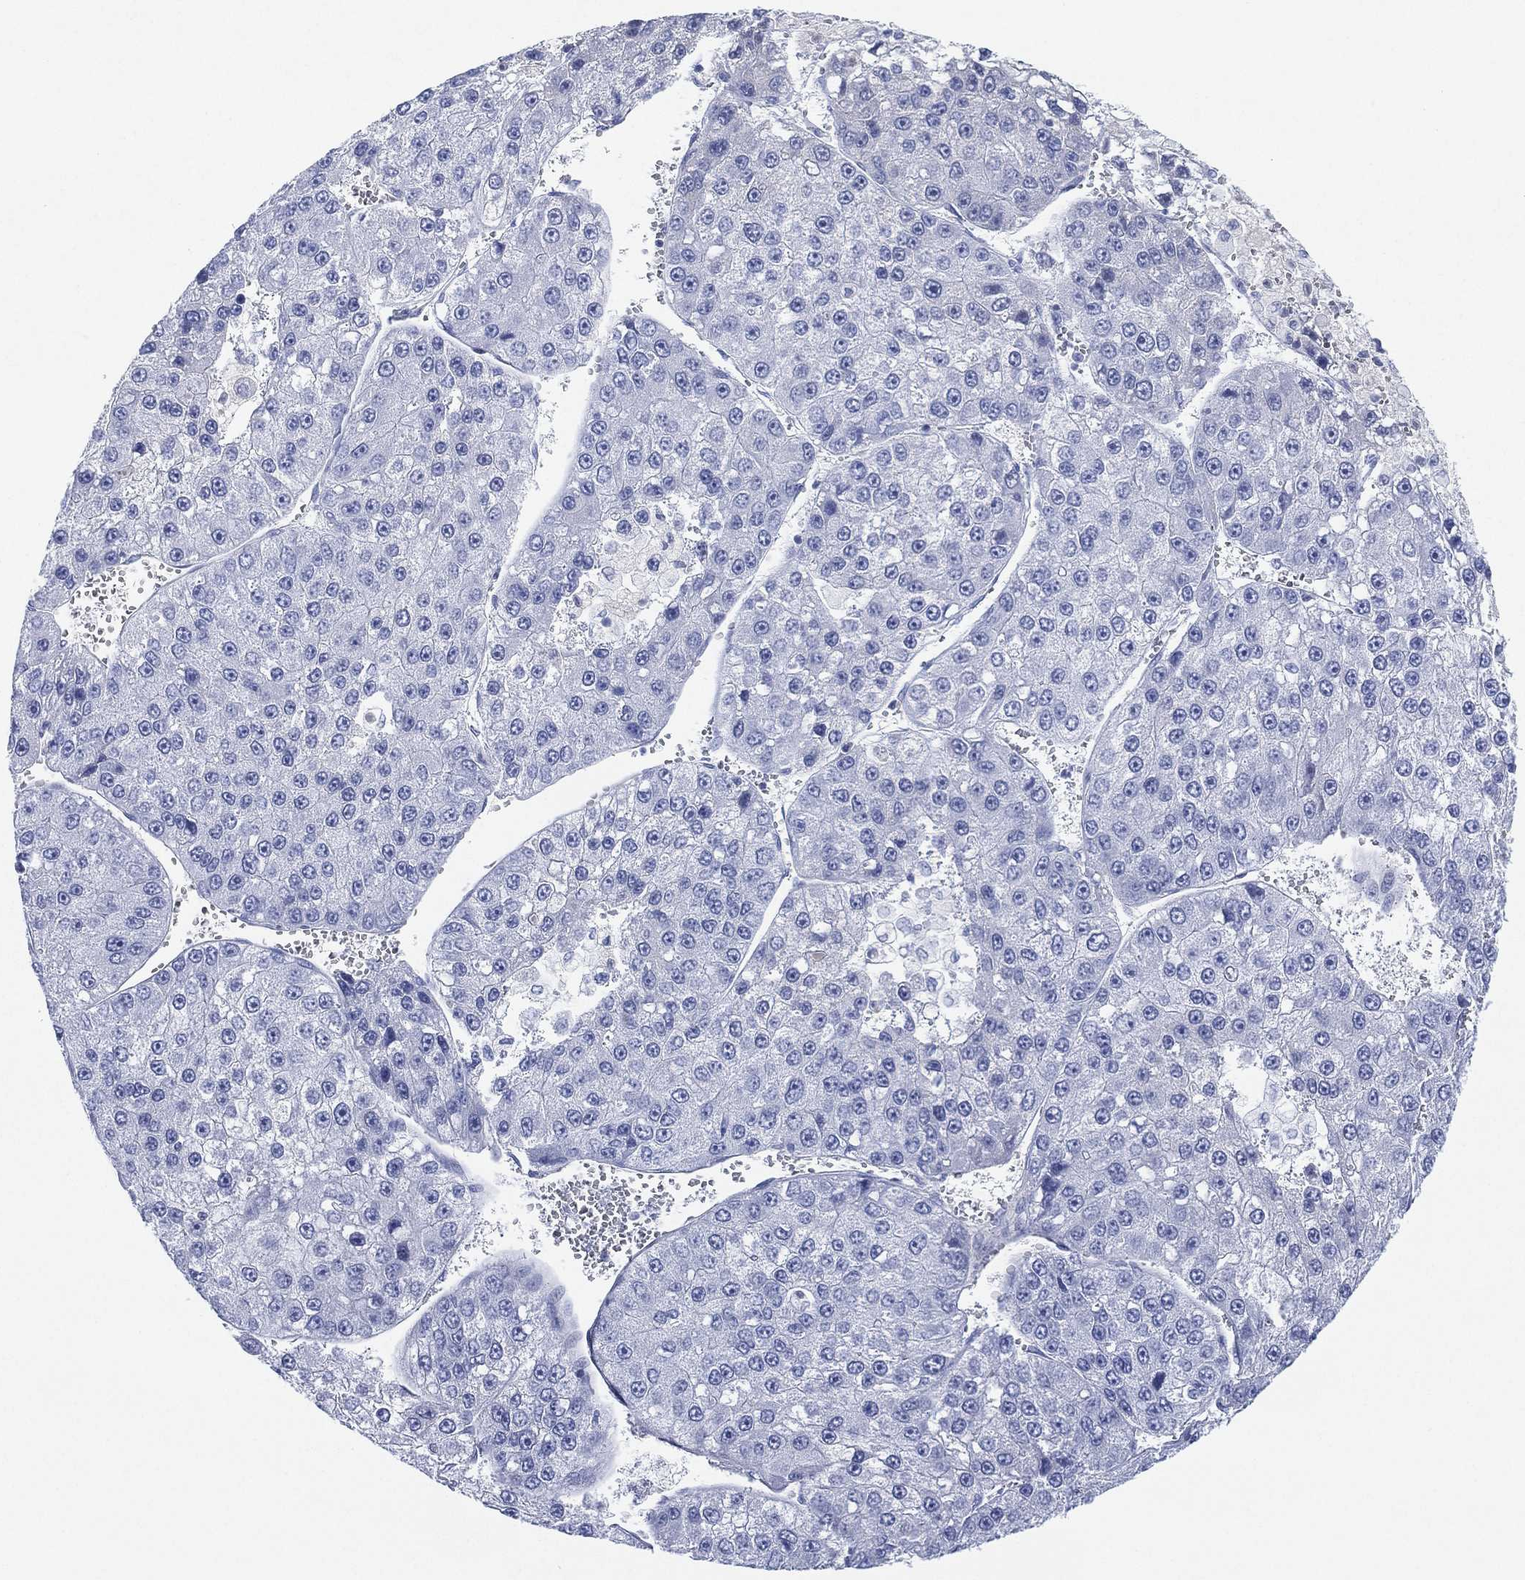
{"staining": {"intensity": "negative", "quantity": "none", "location": "none"}, "tissue": "liver cancer", "cell_type": "Tumor cells", "image_type": "cancer", "snomed": [{"axis": "morphology", "description": "Carcinoma, Hepatocellular, NOS"}, {"axis": "topography", "description": "Liver"}], "caption": "The micrograph shows no staining of tumor cells in hepatocellular carcinoma (liver).", "gene": "SEPTIN1", "patient": {"sex": "female", "age": 73}}